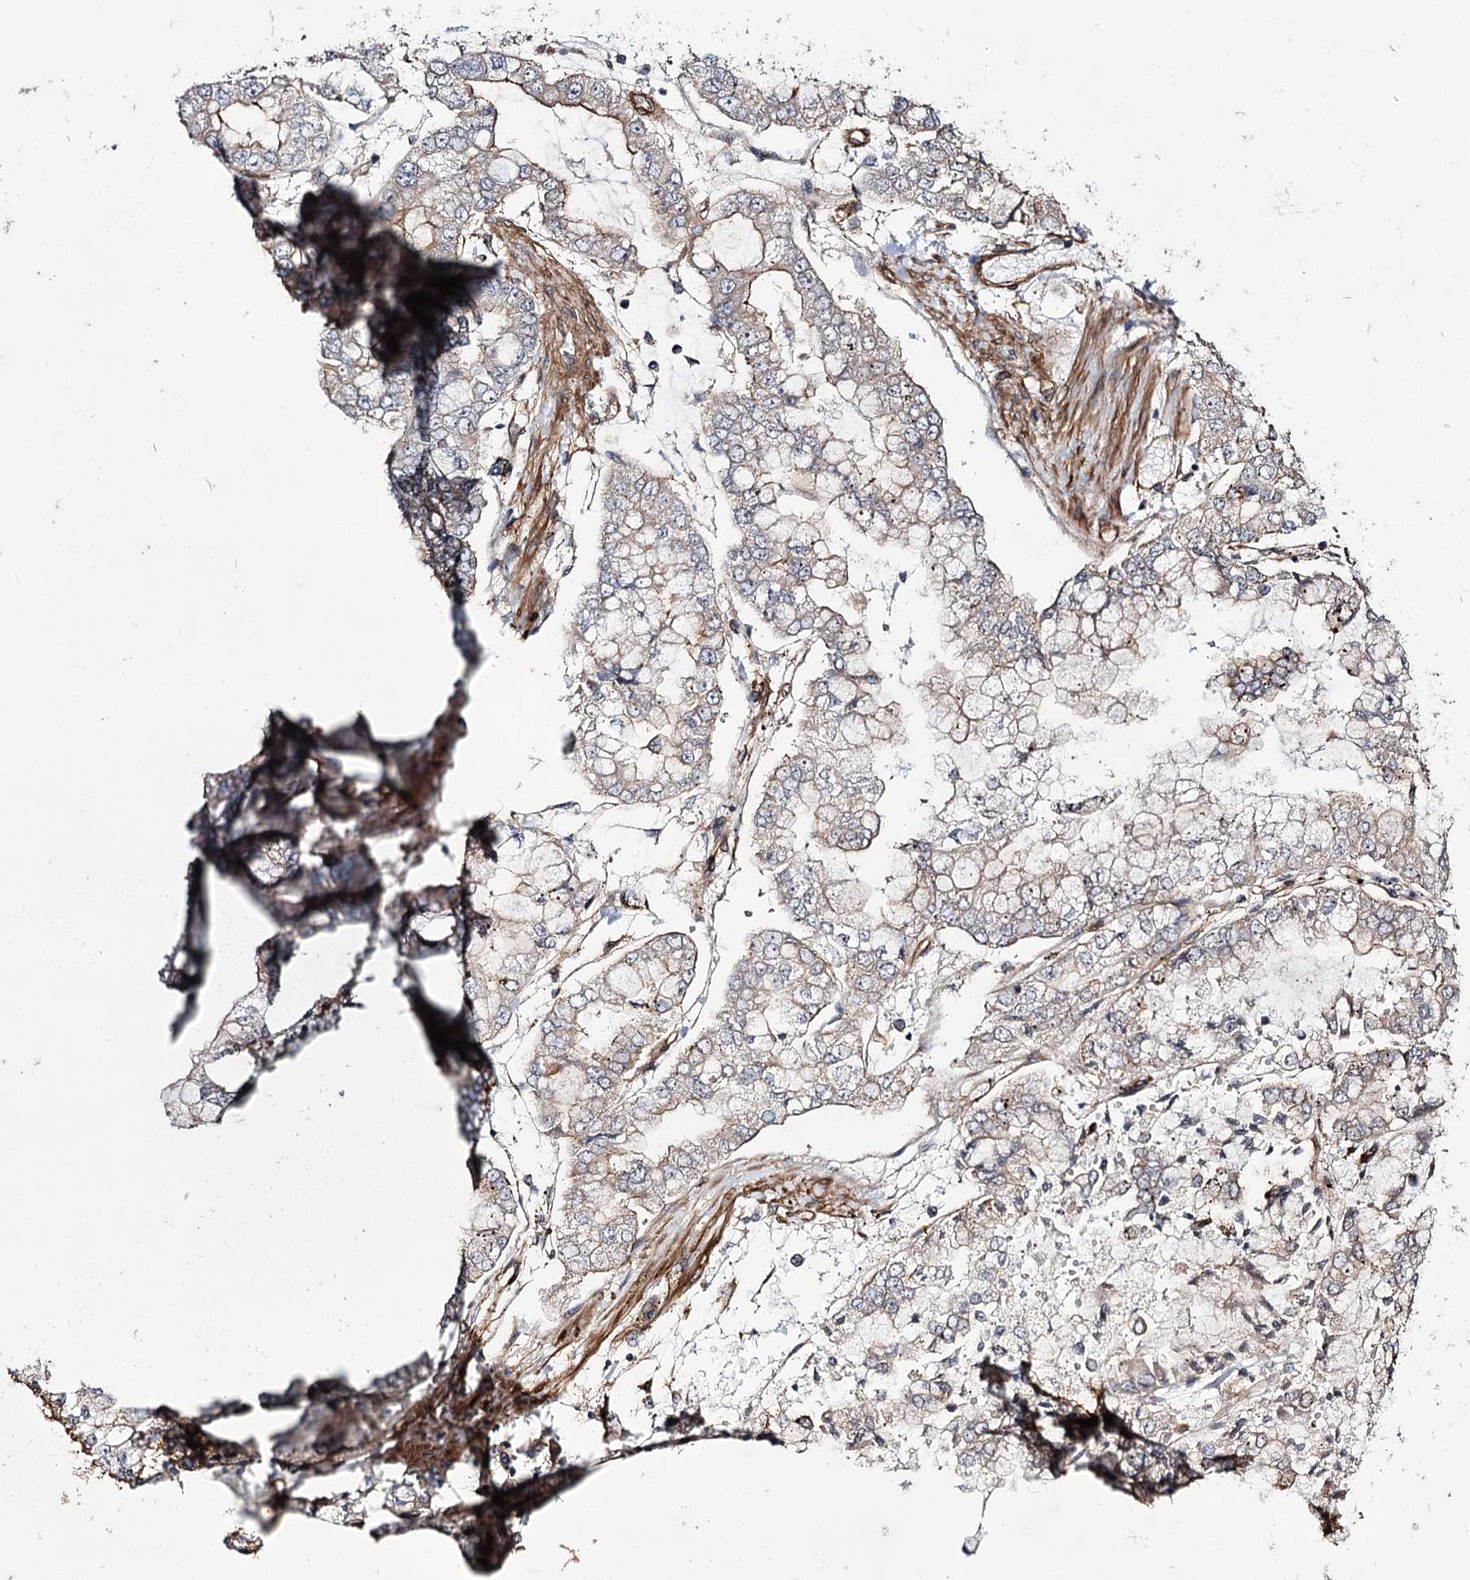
{"staining": {"intensity": "weak", "quantity": ">75%", "location": "cytoplasmic/membranous"}, "tissue": "stomach cancer", "cell_type": "Tumor cells", "image_type": "cancer", "snomed": [{"axis": "morphology", "description": "Adenocarcinoma, NOS"}, {"axis": "topography", "description": "Stomach"}], "caption": "Tumor cells show low levels of weak cytoplasmic/membranous expression in approximately >75% of cells in human stomach cancer.", "gene": "MYO1C", "patient": {"sex": "male", "age": 76}}